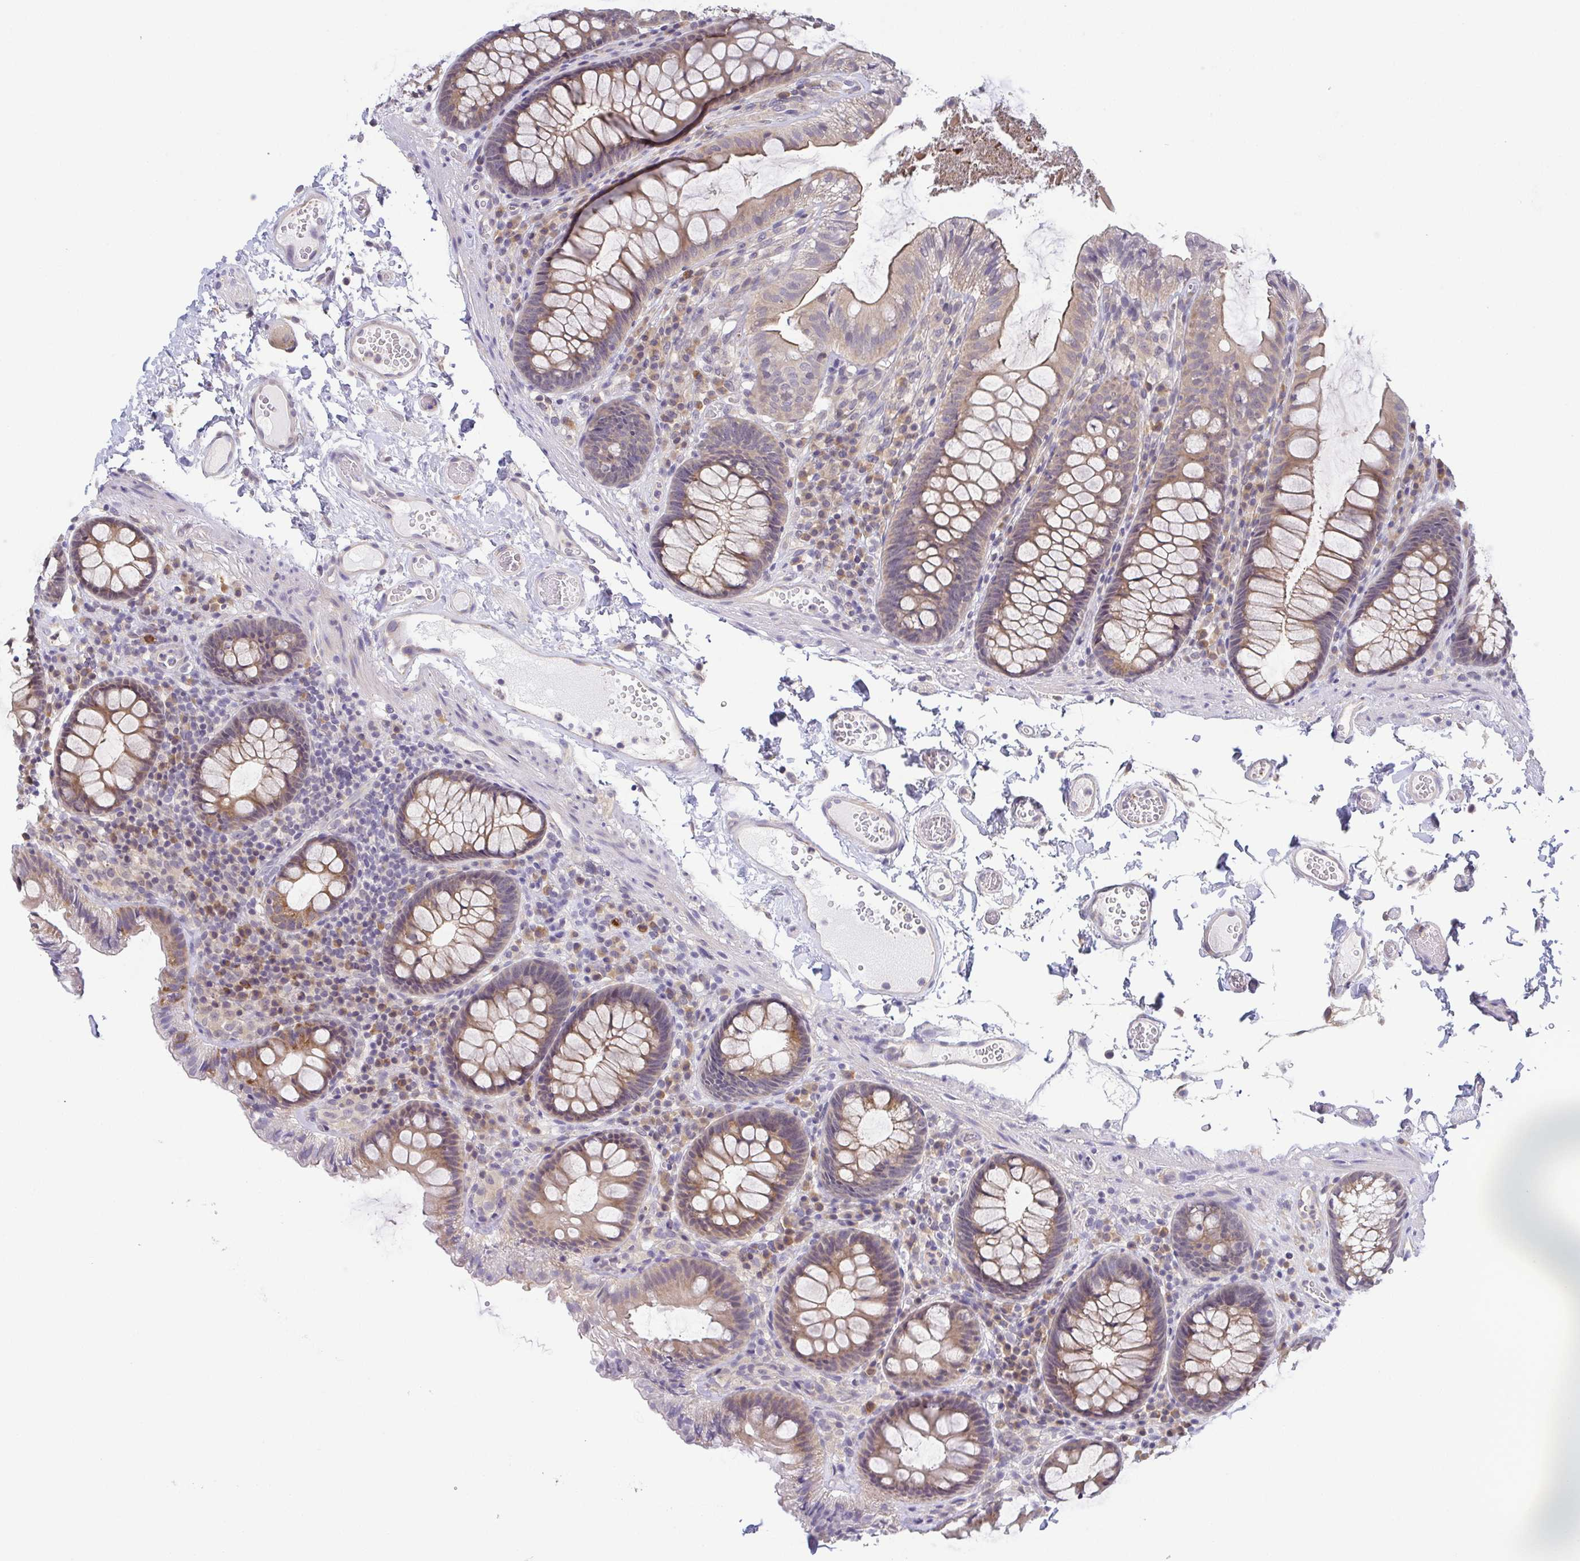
{"staining": {"intensity": "negative", "quantity": "none", "location": "none"}, "tissue": "colon", "cell_type": "Endothelial cells", "image_type": "normal", "snomed": [{"axis": "morphology", "description": "Normal tissue, NOS"}, {"axis": "topography", "description": "Colon"}, {"axis": "topography", "description": "Peripheral nerve tissue"}], "caption": "This is an IHC photomicrograph of normal colon. There is no expression in endothelial cells.", "gene": "BCL2L1", "patient": {"sex": "male", "age": 84}}